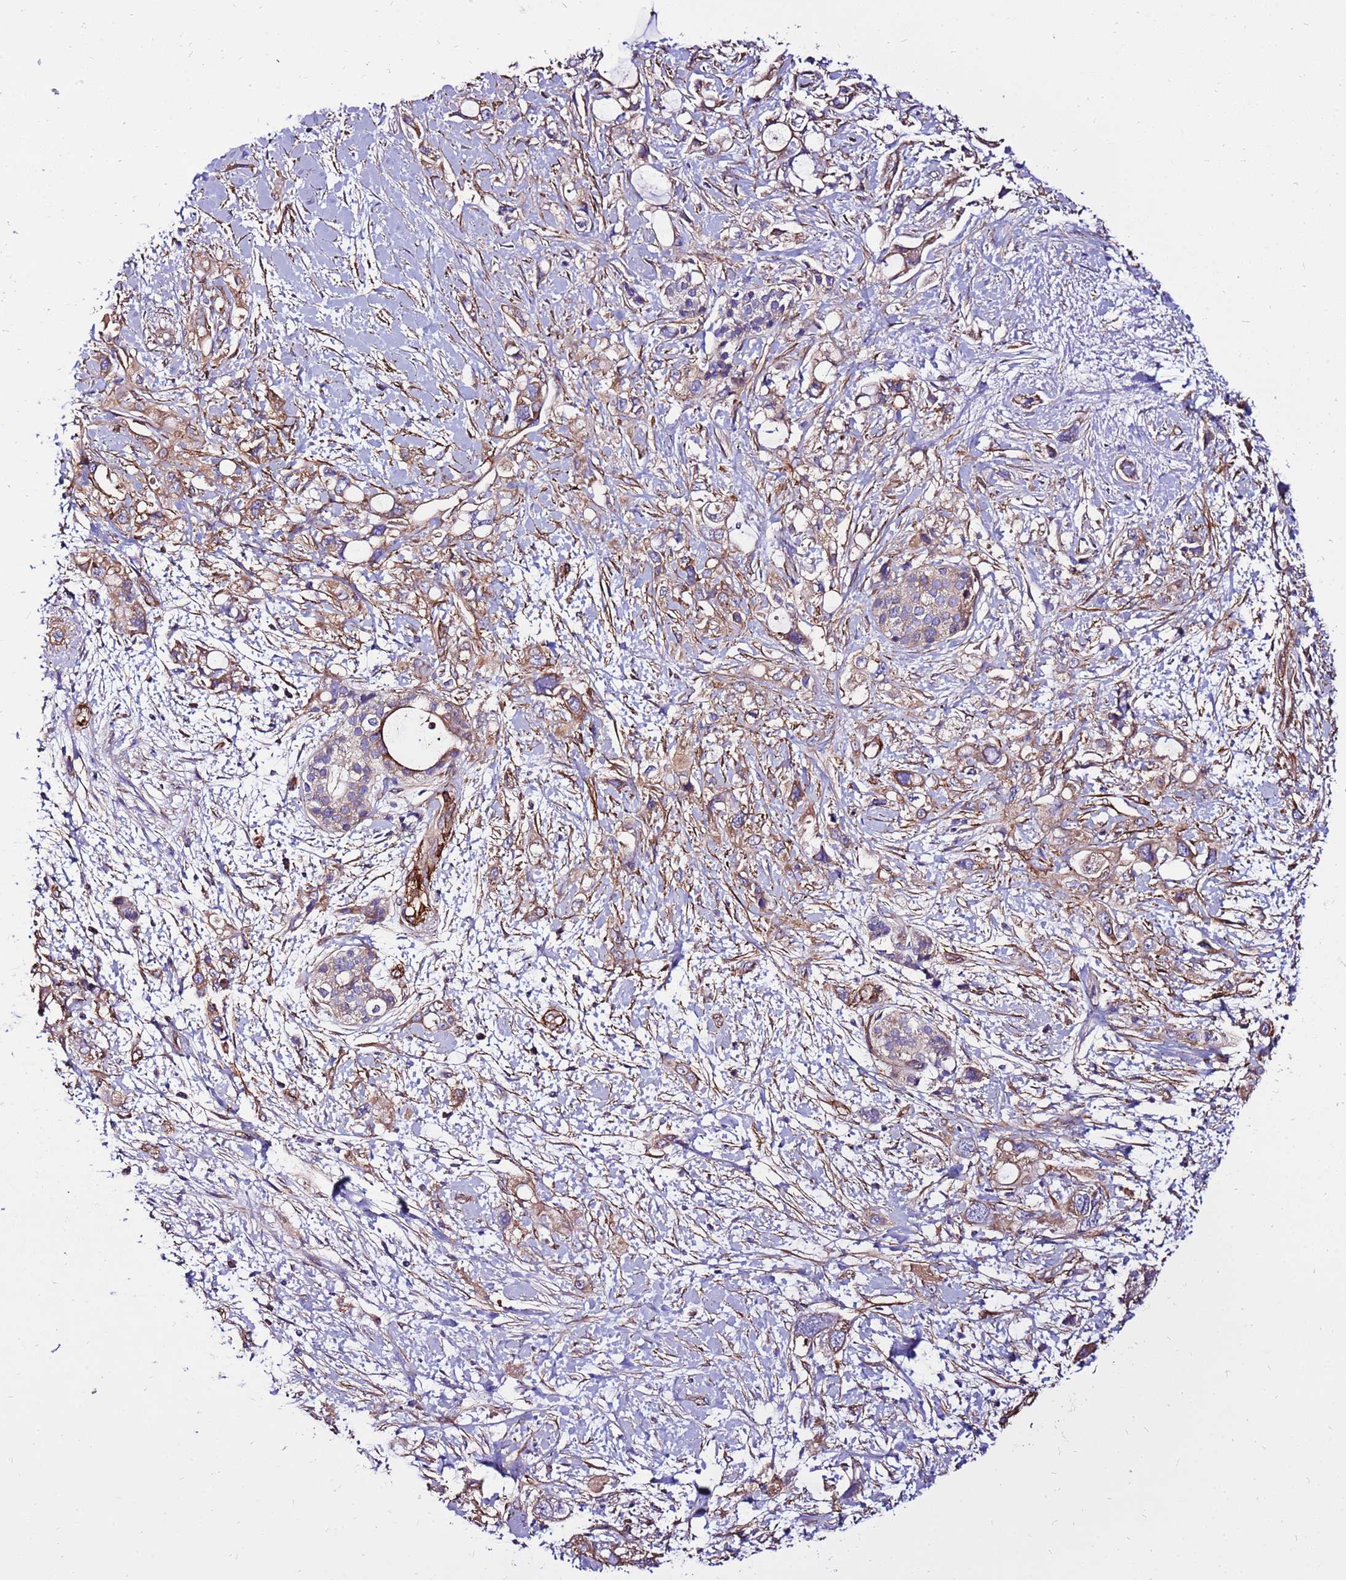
{"staining": {"intensity": "moderate", "quantity": ">75%", "location": "cytoplasmic/membranous"}, "tissue": "pancreatic cancer", "cell_type": "Tumor cells", "image_type": "cancer", "snomed": [{"axis": "morphology", "description": "Adenocarcinoma, NOS"}, {"axis": "topography", "description": "Pancreas"}], "caption": "Immunohistochemical staining of pancreatic adenocarcinoma exhibits medium levels of moderate cytoplasmic/membranous expression in approximately >75% of tumor cells.", "gene": "EI24", "patient": {"sex": "female", "age": 56}}